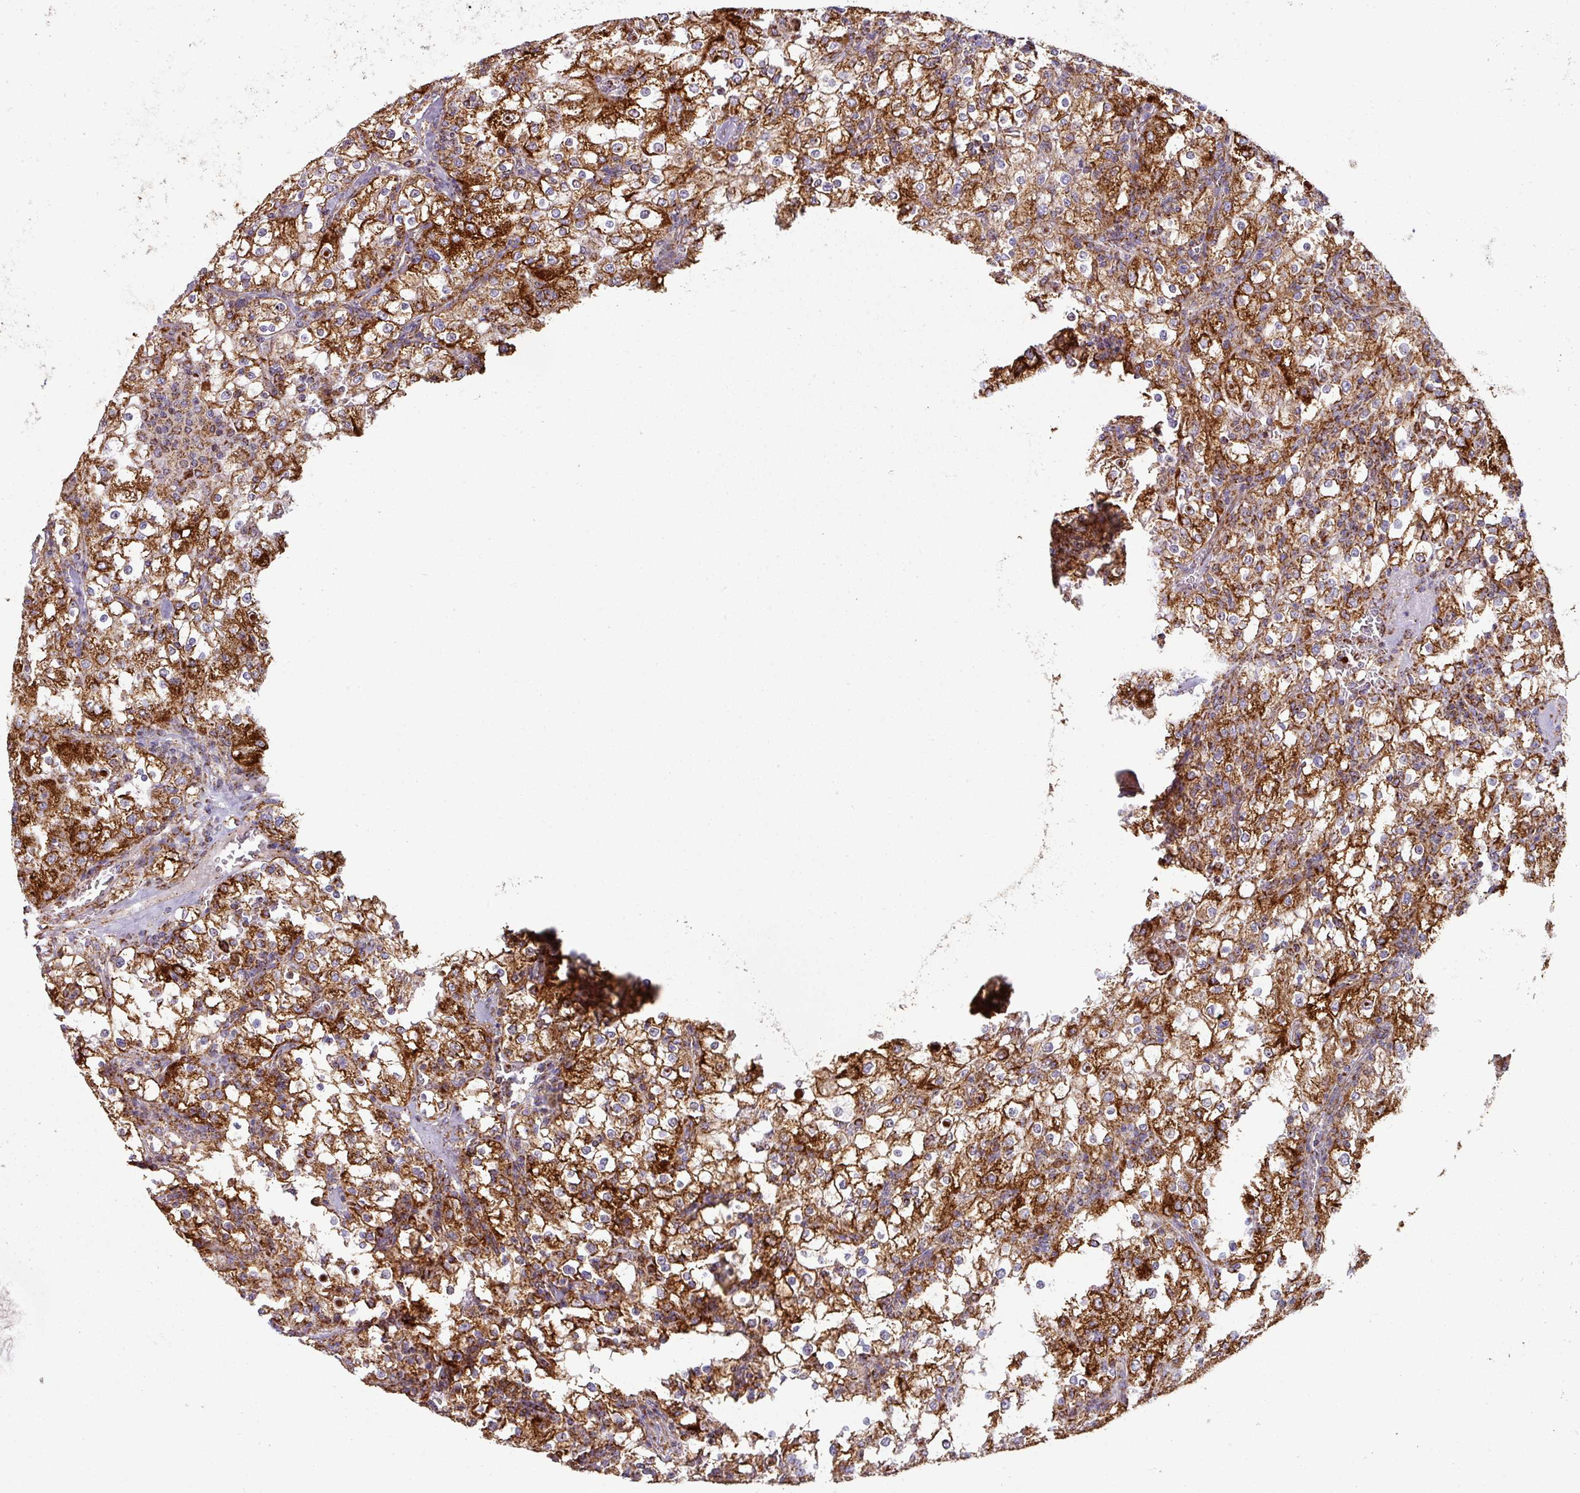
{"staining": {"intensity": "moderate", "quantity": ">75%", "location": "cytoplasmic/membranous"}, "tissue": "renal cancer", "cell_type": "Tumor cells", "image_type": "cancer", "snomed": [{"axis": "morphology", "description": "Adenocarcinoma, NOS"}, {"axis": "topography", "description": "Kidney"}], "caption": "The histopathology image shows a brown stain indicating the presence of a protein in the cytoplasmic/membranous of tumor cells in adenocarcinoma (renal). Nuclei are stained in blue.", "gene": "TRAP1", "patient": {"sex": "female", "age": 74}}